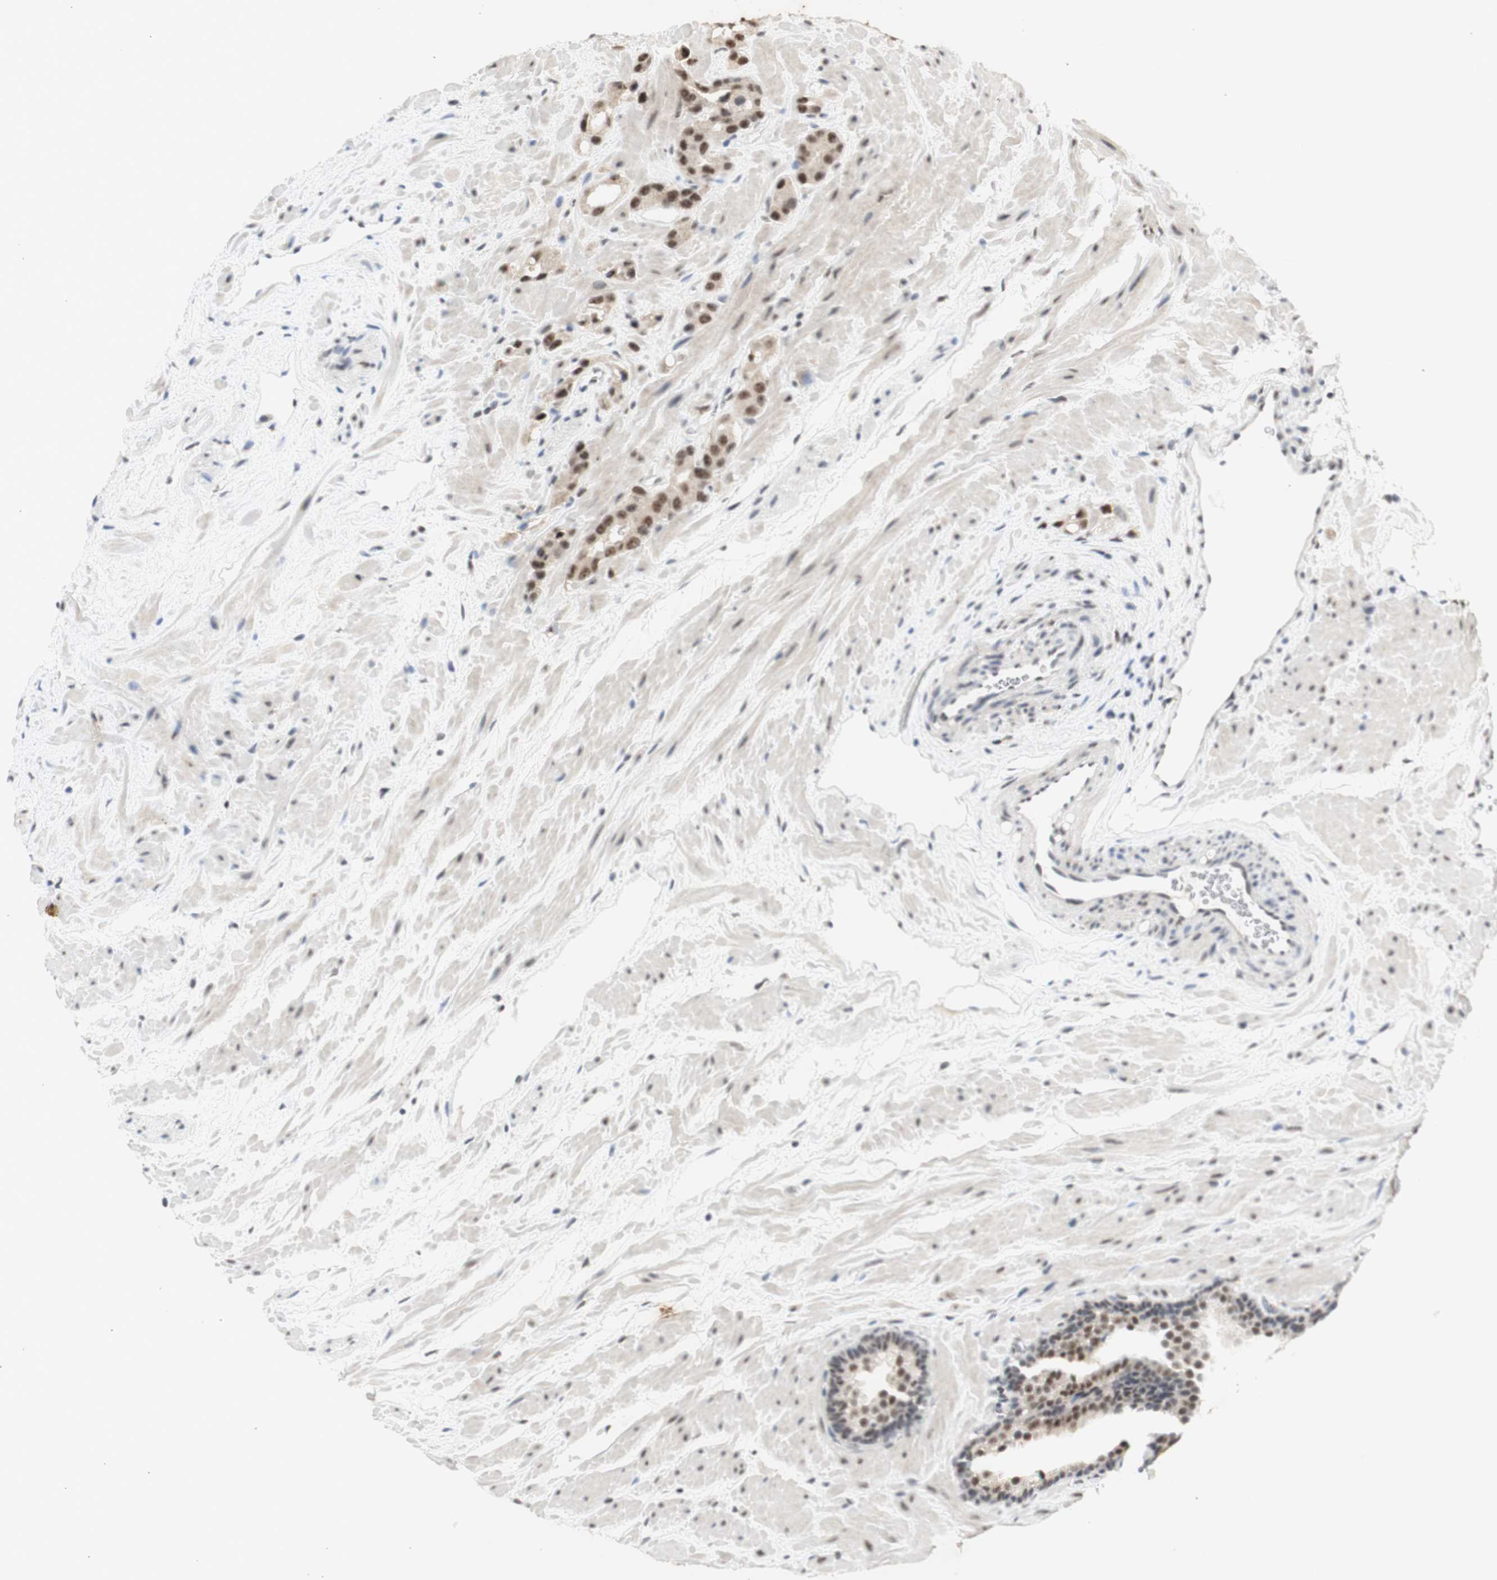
{"staining": {"intensity": "moderate", "quantity": ">75%", "location": "cytoplasmic/membranous"}, "tissue": "prostate cancer", "cell_type": "Tumor cells", "image_type": "cancer", "snomed": [{"axis": "morphology", "description": "Adenocarcinoma, High grade"}, {"axis": "topography", "description": "Prostate"}], "caption": "Immunohistochemistry (IHC) (DAB) staining of human prostate cancer (high-grade adenocarcinoma) displays moderate cytoplasmic/membranous protein staining in about >75% of tumor cells.", "gene": "SNRPB", "patient": {"sex": "male", "age": 64}}